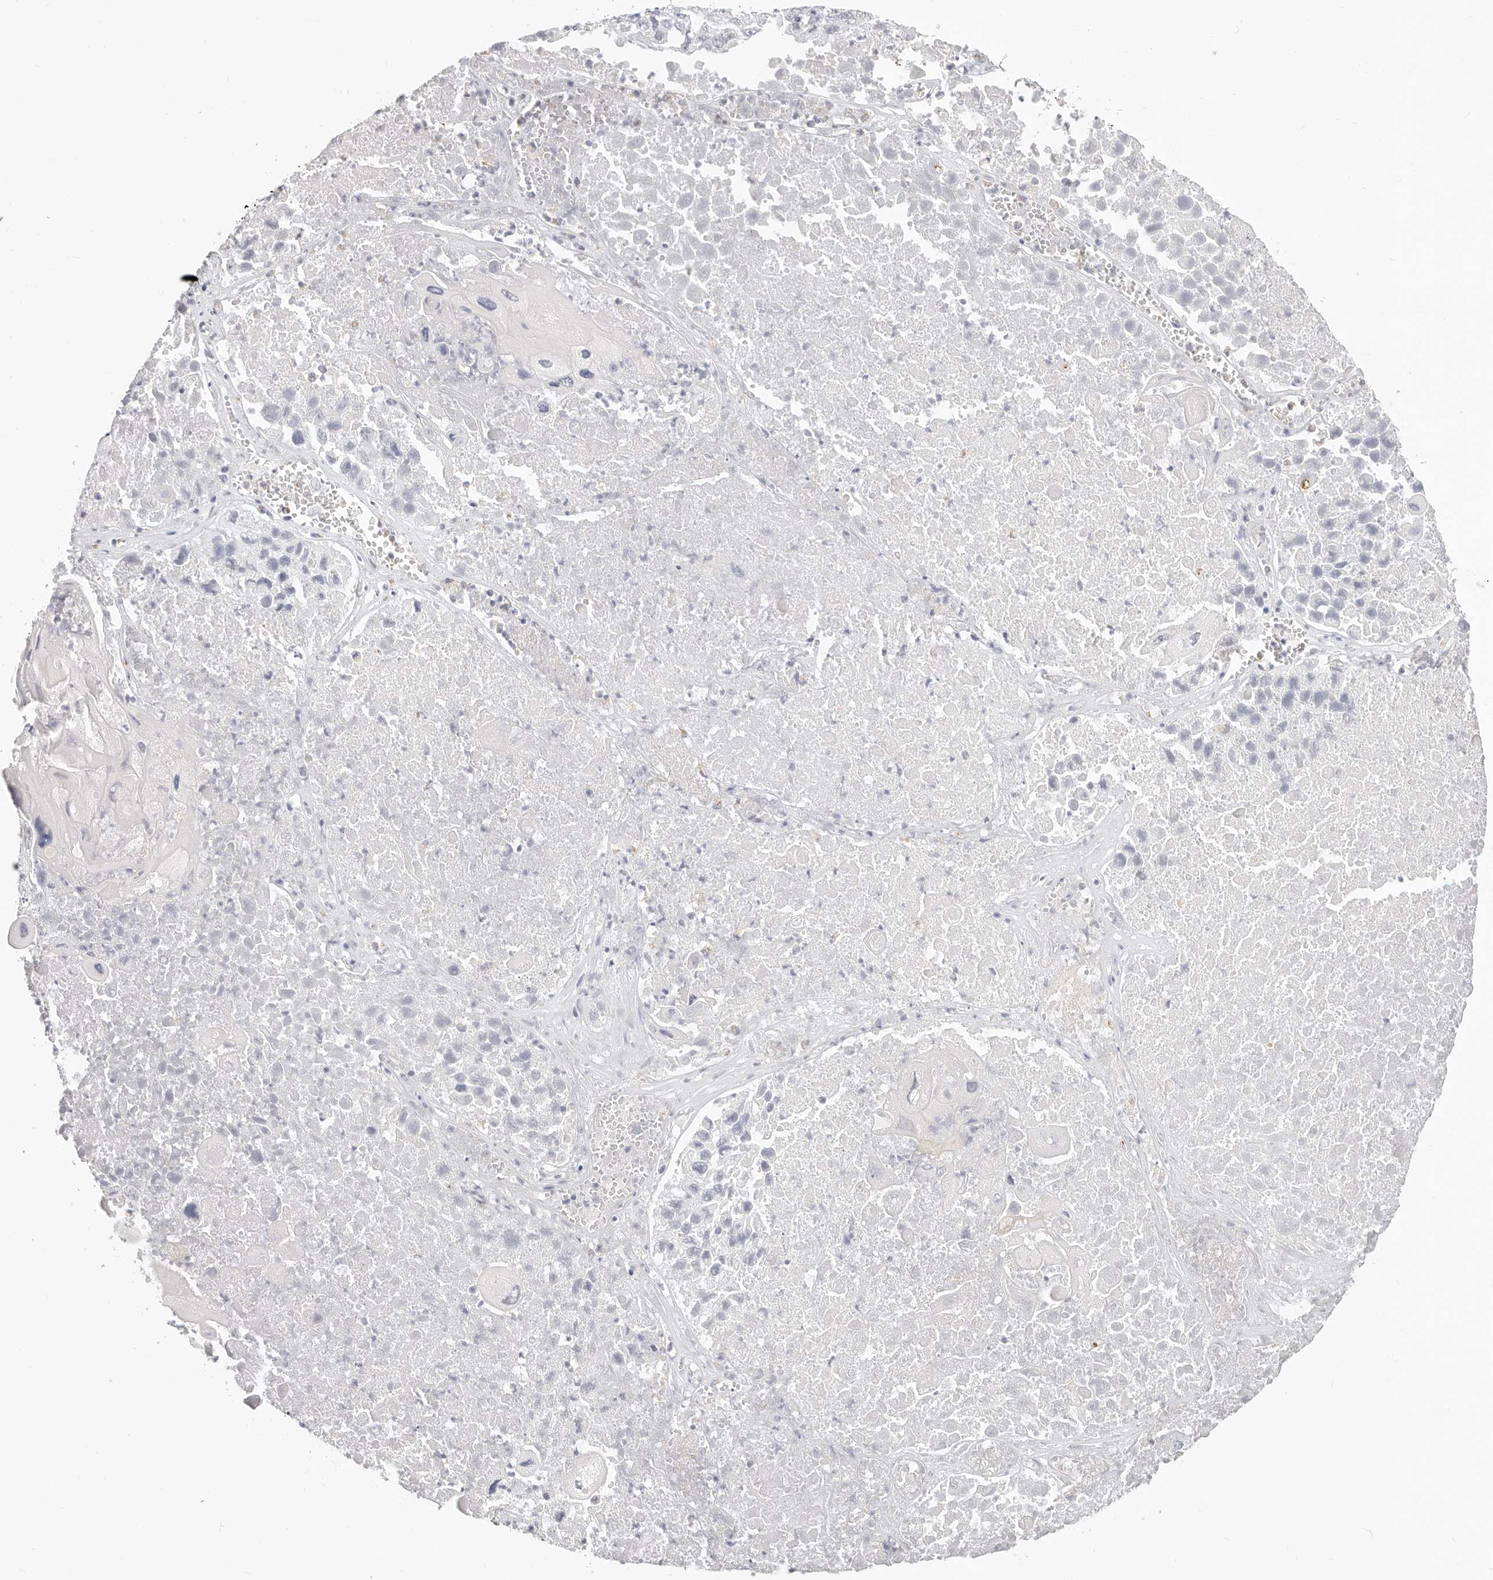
{"staining": {"intensity": "negative", "quantity": "none", "location": "none"}, "tissue": "lung cancer", "cell_type": "Tumor cells", "image_type": "cancer", "snomed": [{"axis": "morphology", "description": "Squamous cell carcinoma, NOS"}, {"axis": "topography", "description": "Lung"}], "caption": "Immunohistochemistry (IHC) image of human lung cancer (squamous cell carcinoma) stained for a protein (brown), which demonstrates no positivity in tumor cells.", "gene": "ASCL1", "patient": {"sex": "male", "age": 61}}